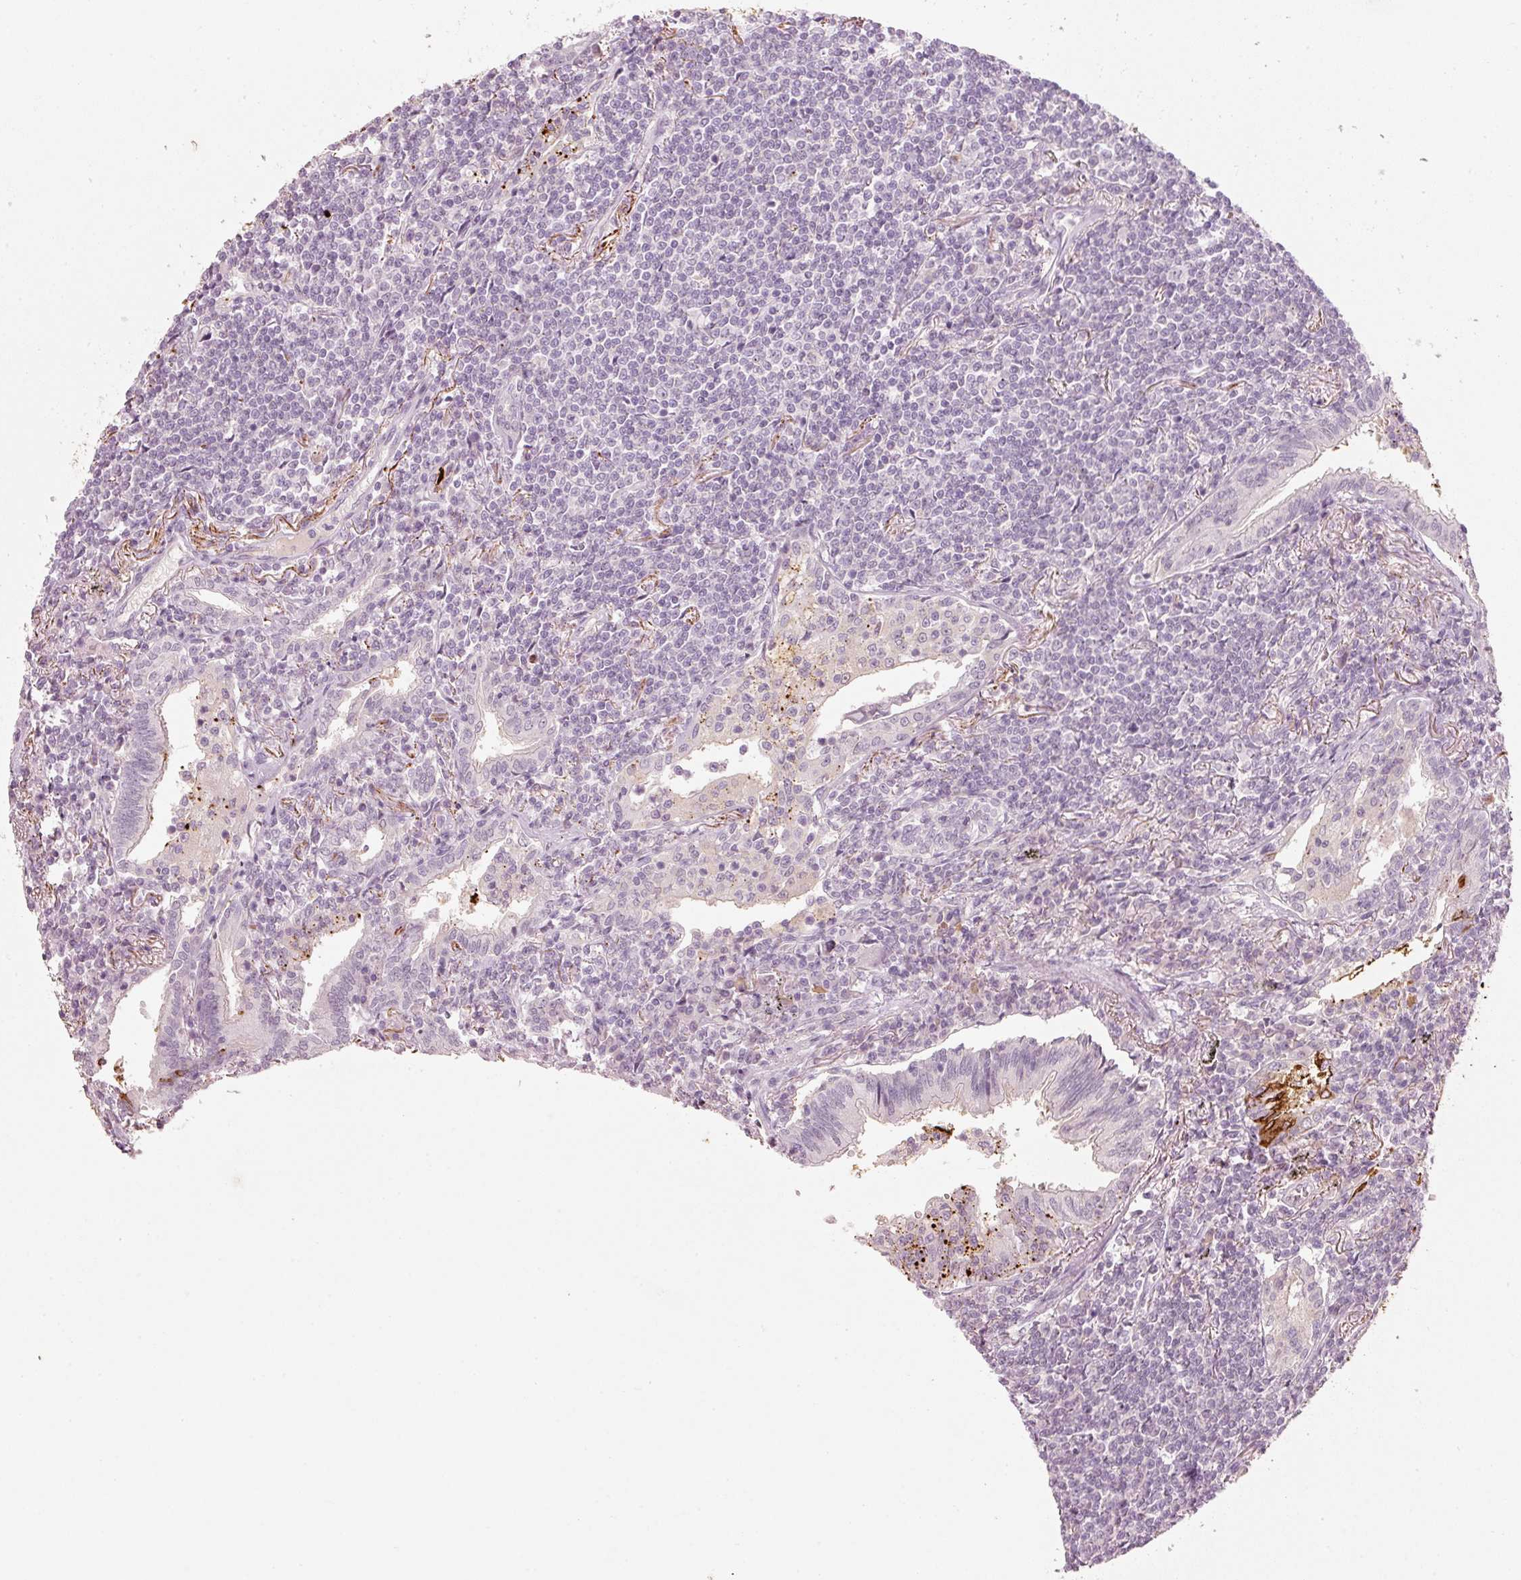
{"staining": {"intensity": "negative", "quantity": "none", "location": "none"}, "tissue": "lymphoma", "cell_type": "Tumor cells", "image_type": "cancer", "snomed": [{"axis": "morphology", "description": "Malignant lymphoma, non-Hodgkin's type, Low grade"}, {"axis": "topography", "description": "Lung"}], "caption": "Immunohistochemical staining of lymphoma exhibits no significant expression in tumor cells.", "gene": "STEAP1", "patient": {"sex": "female", "age": 71}}